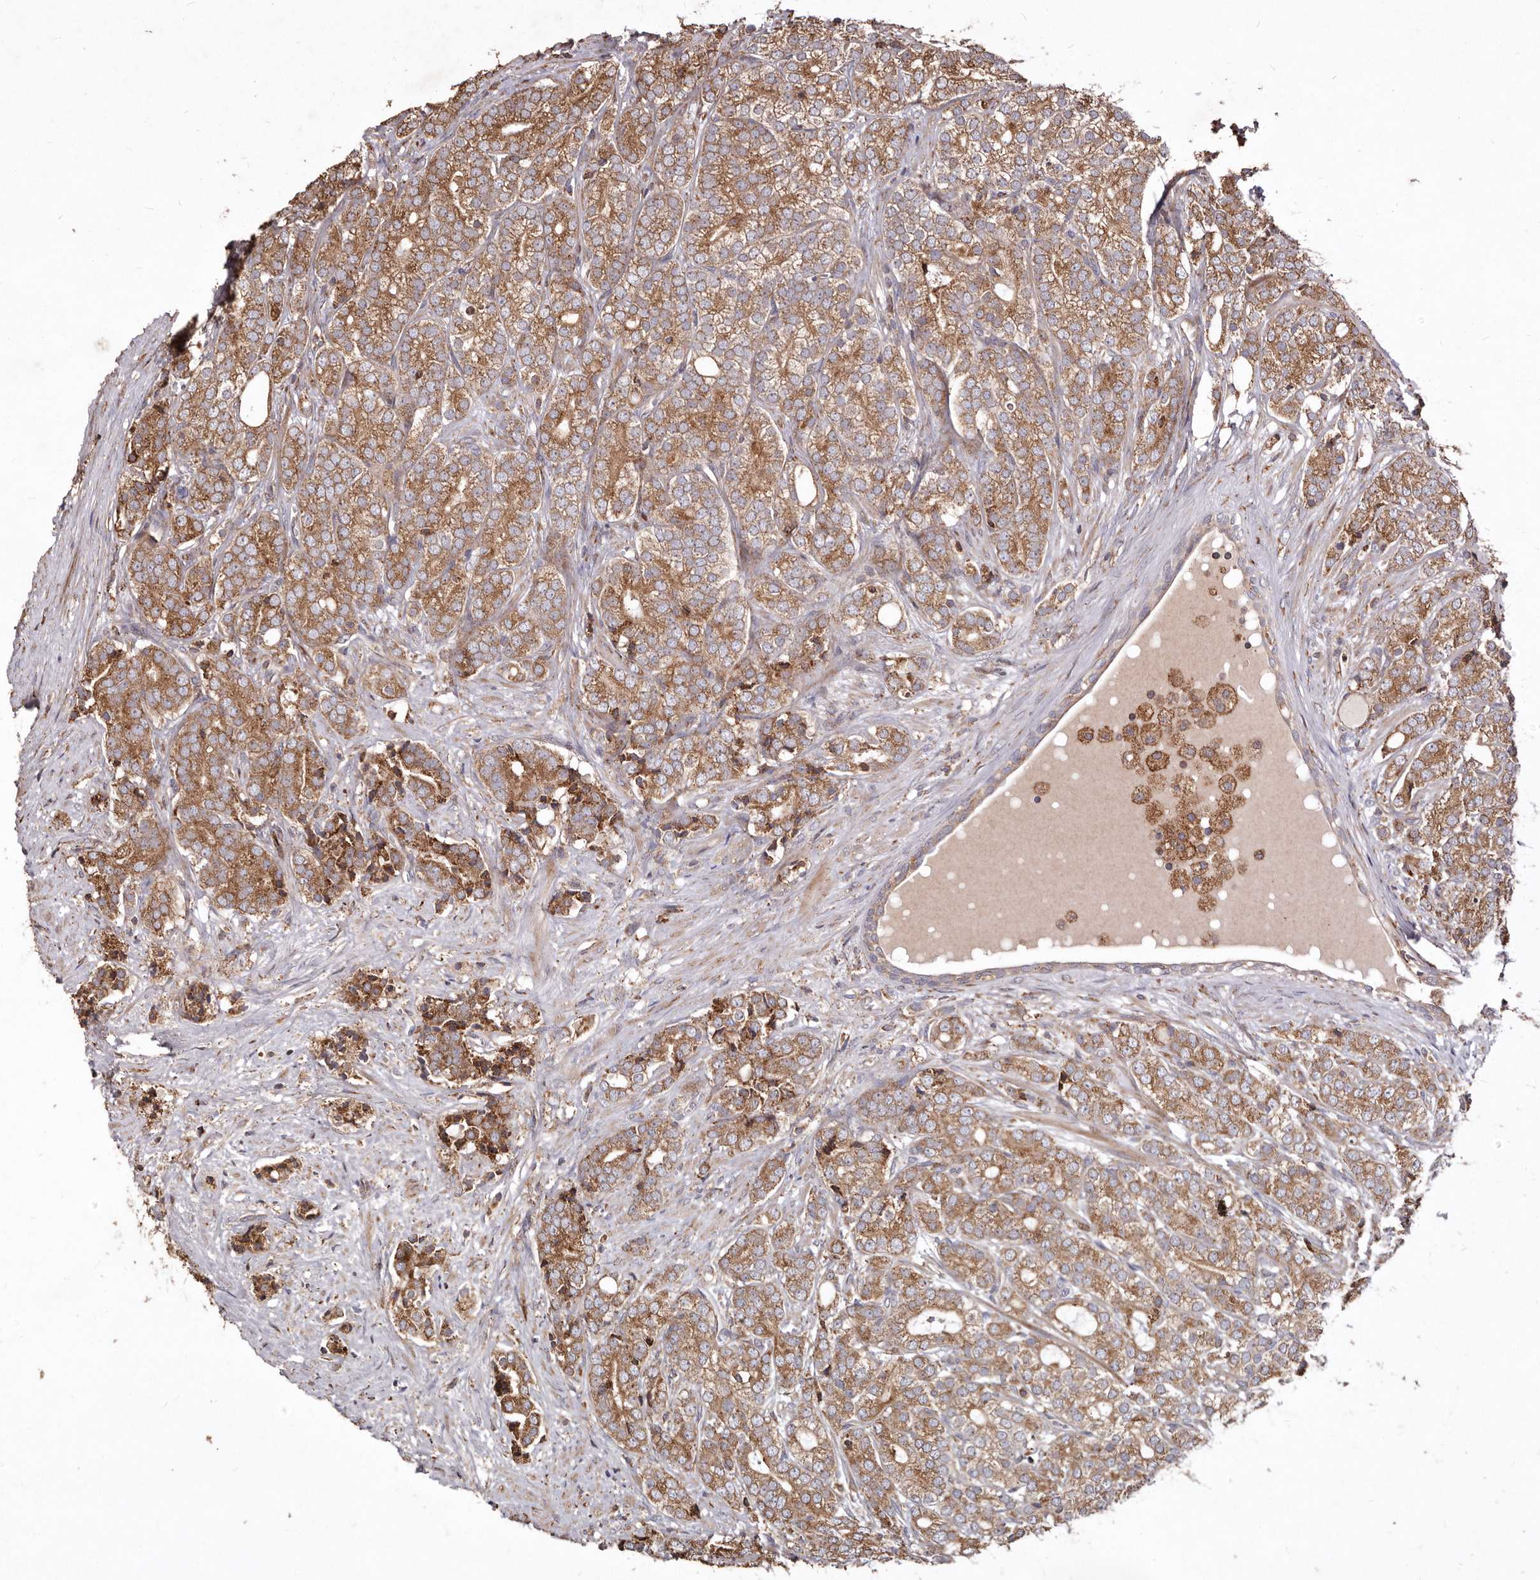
{"staining": {"intensity": "moderate", "quantity": ">75%", "location": "cytoplasmic/membranous"}, "tissue": "prostate cancer", "cell_type": "Tumor cells", "image_type": "cancer", "snomed": [{"axis": "morphology", "description": "Adenocarcinoma, High grade"}, {"axis": "topography", "description": "Prostate"}], "caption": "Immunohistochemical staining of prostate cancer (high-grade adenocarcinoma) exhibits moderate cytoplasmic/membranous protein expression in approximately >75% of tumor cells. (Brightfield microscopy of DAB IHC at high magnification).", "gene": "STEAP2", "patient": {"sex": "male", "age": 57}}